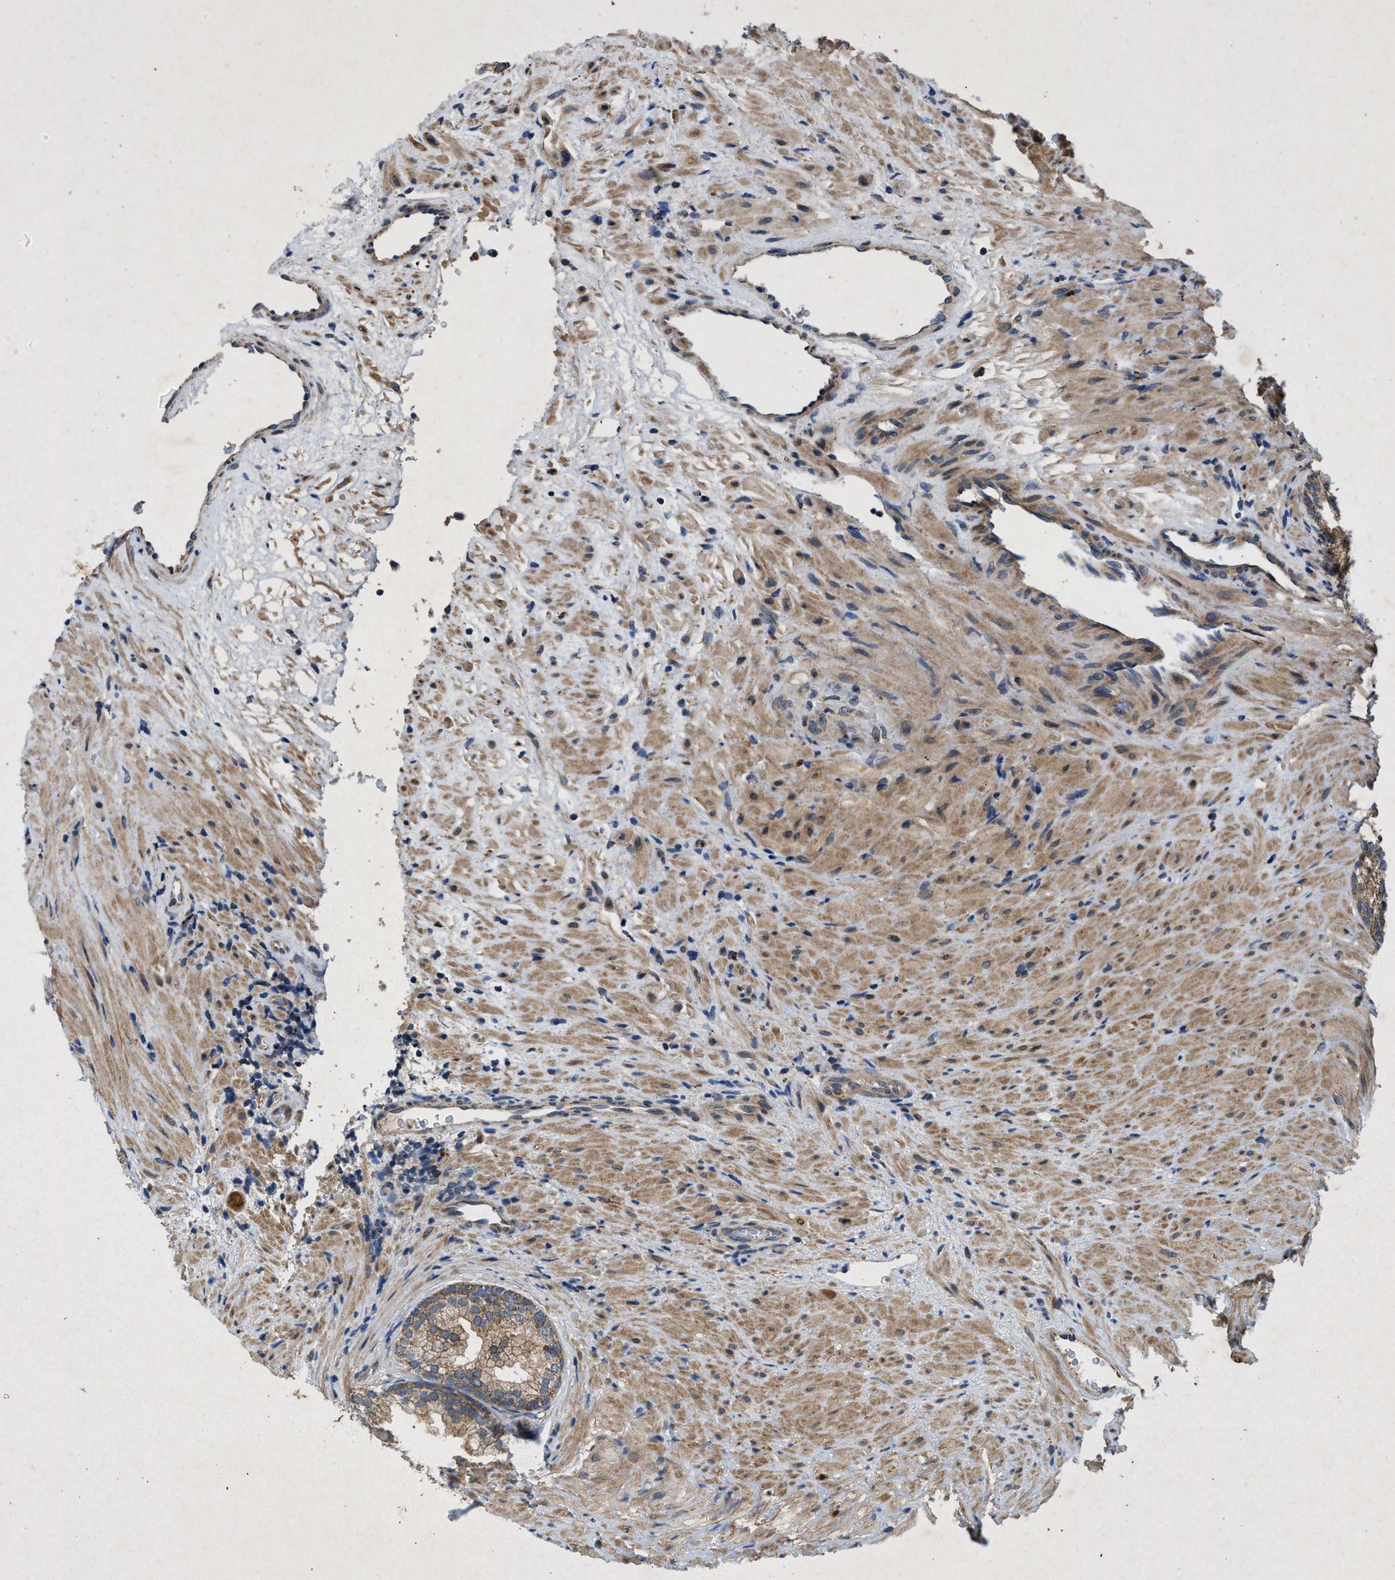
{"staining": {"intensity": "moderate", "quantity": ">75%", "location": "cytoplasmic/membranous"}, "tissue": "prostate", "cell_type": "Glandular cells", "image_type": "normal", "snomed": [{"axis": "morphology", "description": "Normal tissue, NOS"}, {"axis": "topography", "description": "Prostate"}], "caption": "IHC micrograph of benign prostate stained for a protein (brown), which displays medium levels of moderate cytoplasmic/membranous expression in about >75% of glandular cells.", "gene": "PRKG2", "patient": {"sex": "male", "age": 76}}